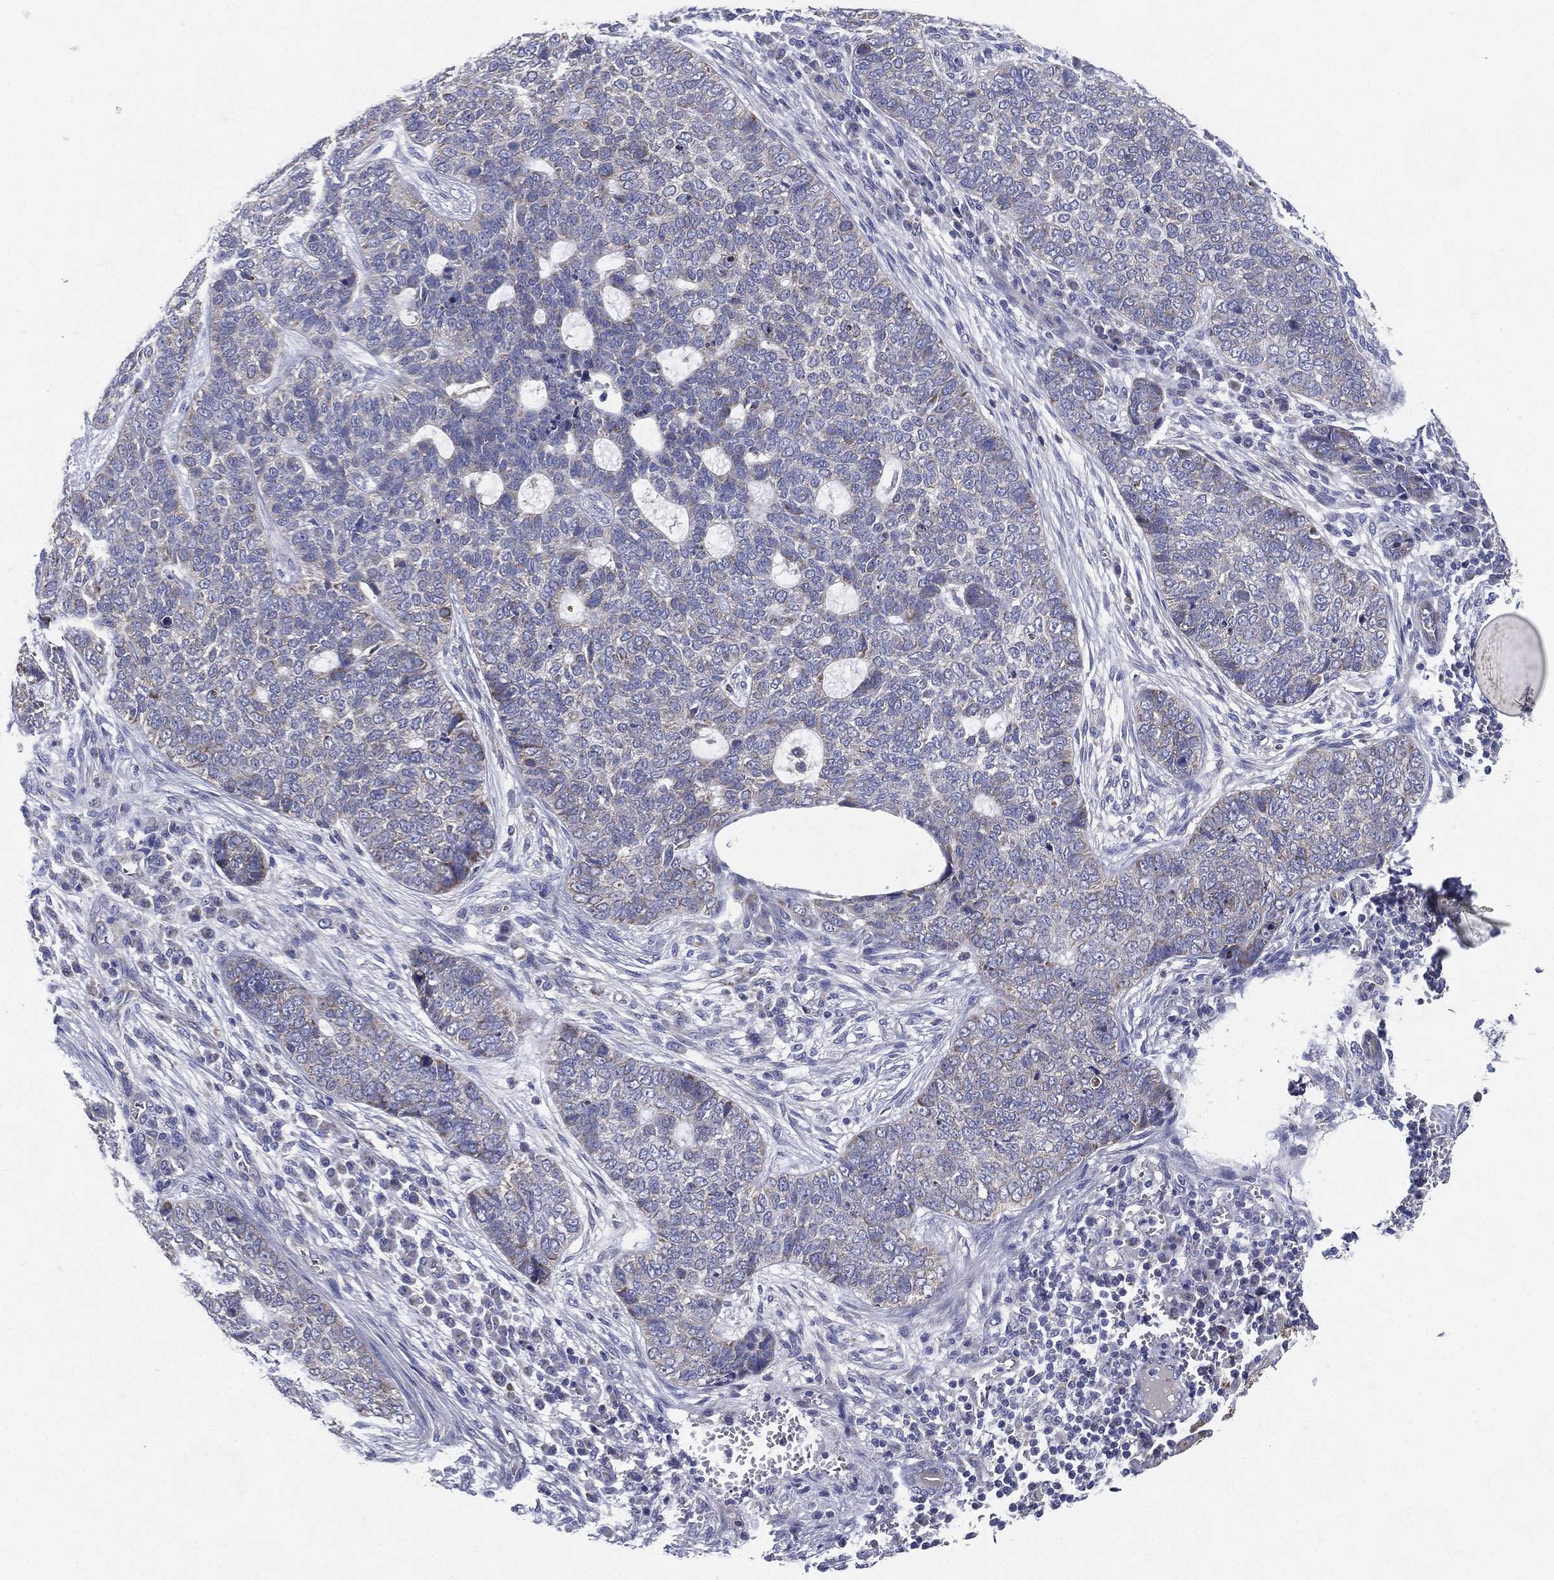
{"staining": {"intensity": "weak", "quantity": "25%-75%", "location": "cytoplasmic/membranous"}, "tissue": "skin cancer", "cell_type": "Tumor cells", "image_type": "cancer", "snomed": [{"axis": "morphology", "description": "Basal cell carcinoma"}, {"axis": "topography", "description": "Skin"}], "caption": "About 25%-75% of tumor cells in human basal cell carcinoma (skin) reveal weak cytoplasmic/membranous protein staining as visualized by brown immunohistochemical staining.", "gene": "PWWP3A", "patient": {"sex": "female", "age": 69}}